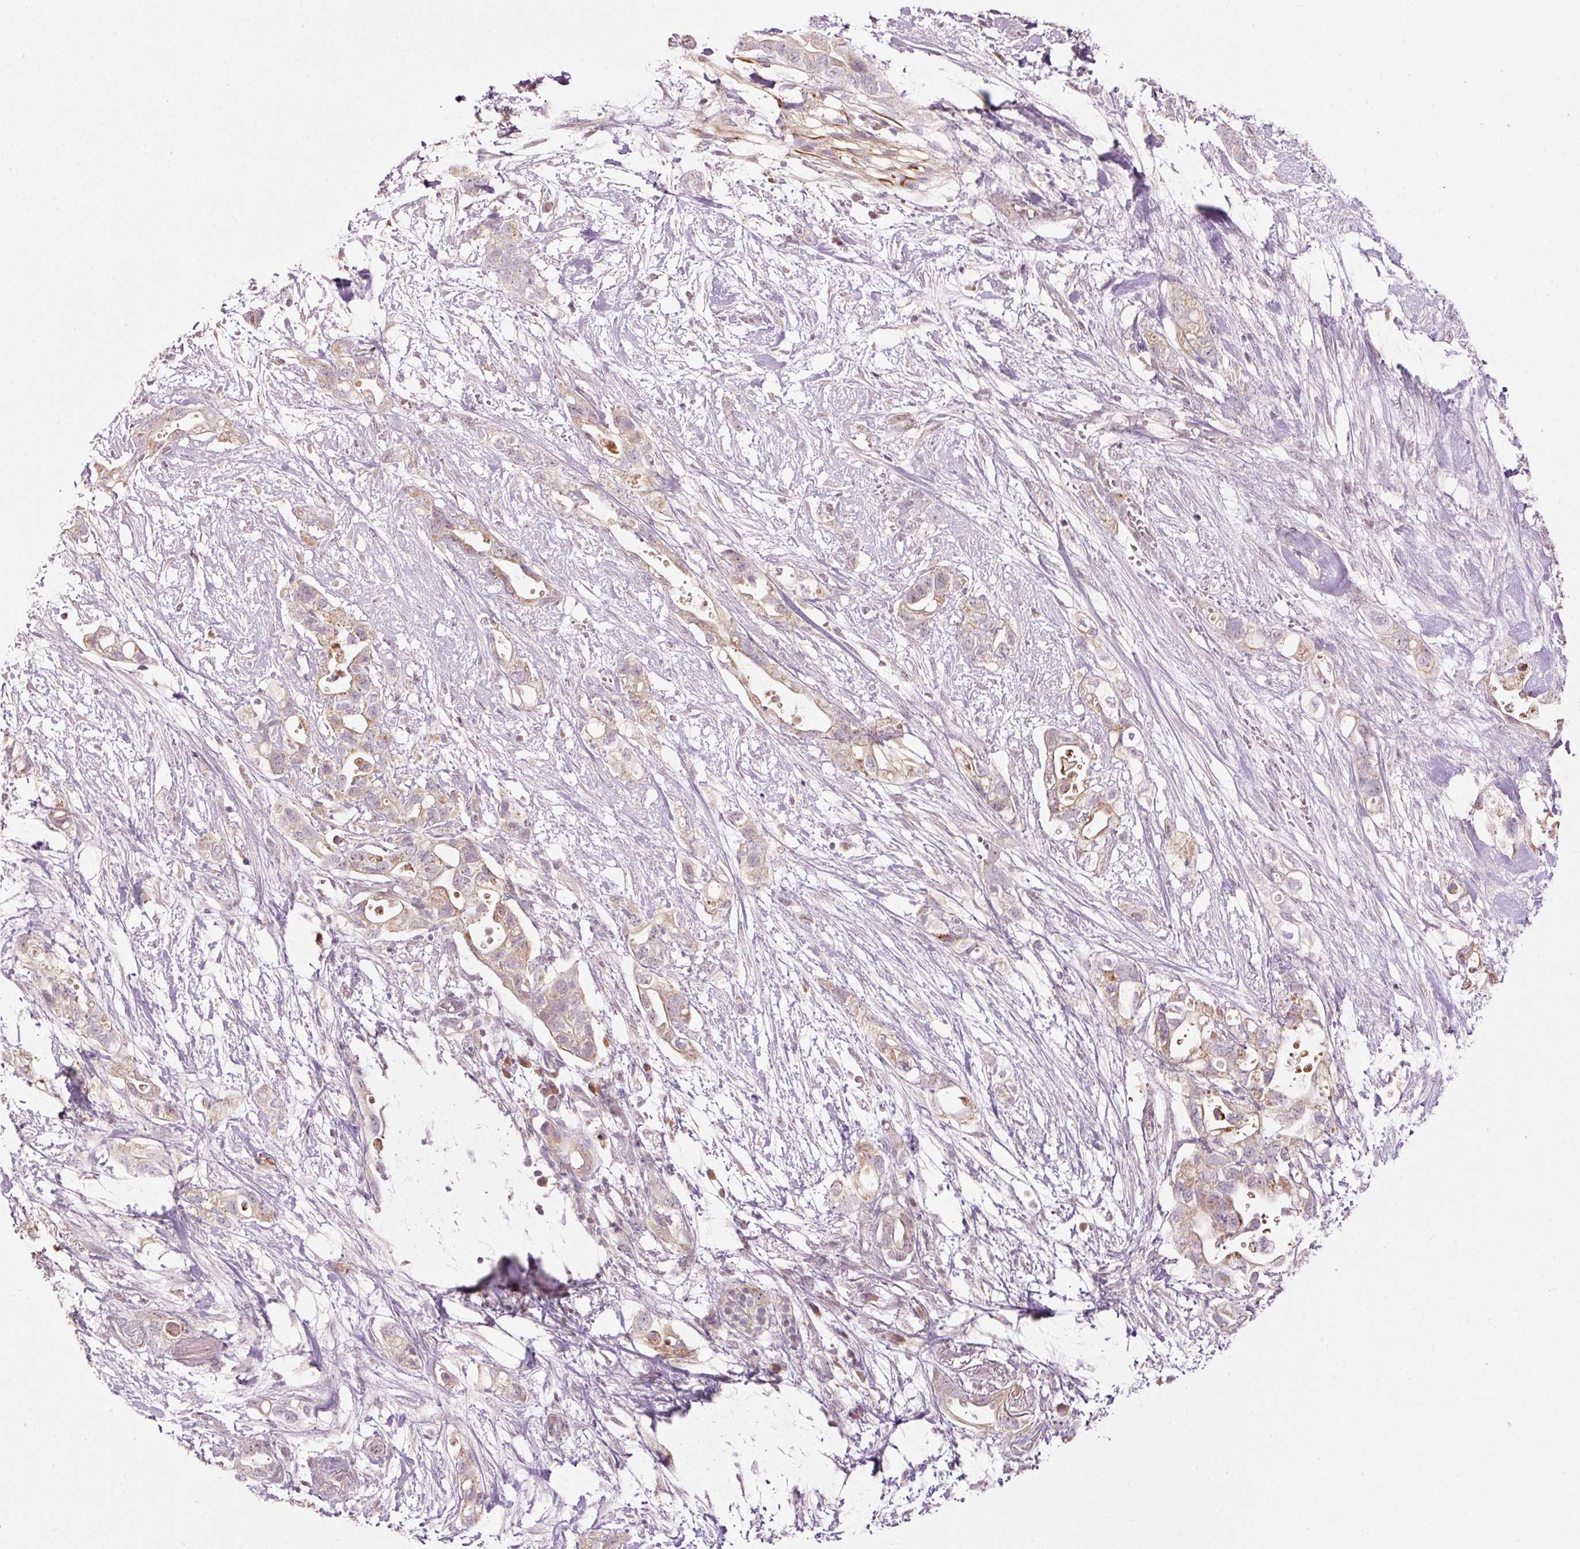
{"staining": {"intensity": "moderate", "quantity": "25%-75%", "location": "cytoplasmic/membranous"}, "tissue": "pancreatic cancer", "cell_type": "Tumor cells", "image_type": "cancer", "snomed": [{"axis": "morphology", "description": "Adenocarcinoma, NOS"}, {"axis": "topography", "description": "Pancreas"}], "caption": "Immunohistochemistry image of neoplastic tissue: adenocarcinoma (pancreatic) stained using IHC displays medium levels of moderate protein expression localized specifically in the cytoplasmic/membranous of tumor cells, appearing as a cytoplasmic/membranous brown color.", "gene": "CDC20B", "patient": {"sex": "female", "age": 72}}